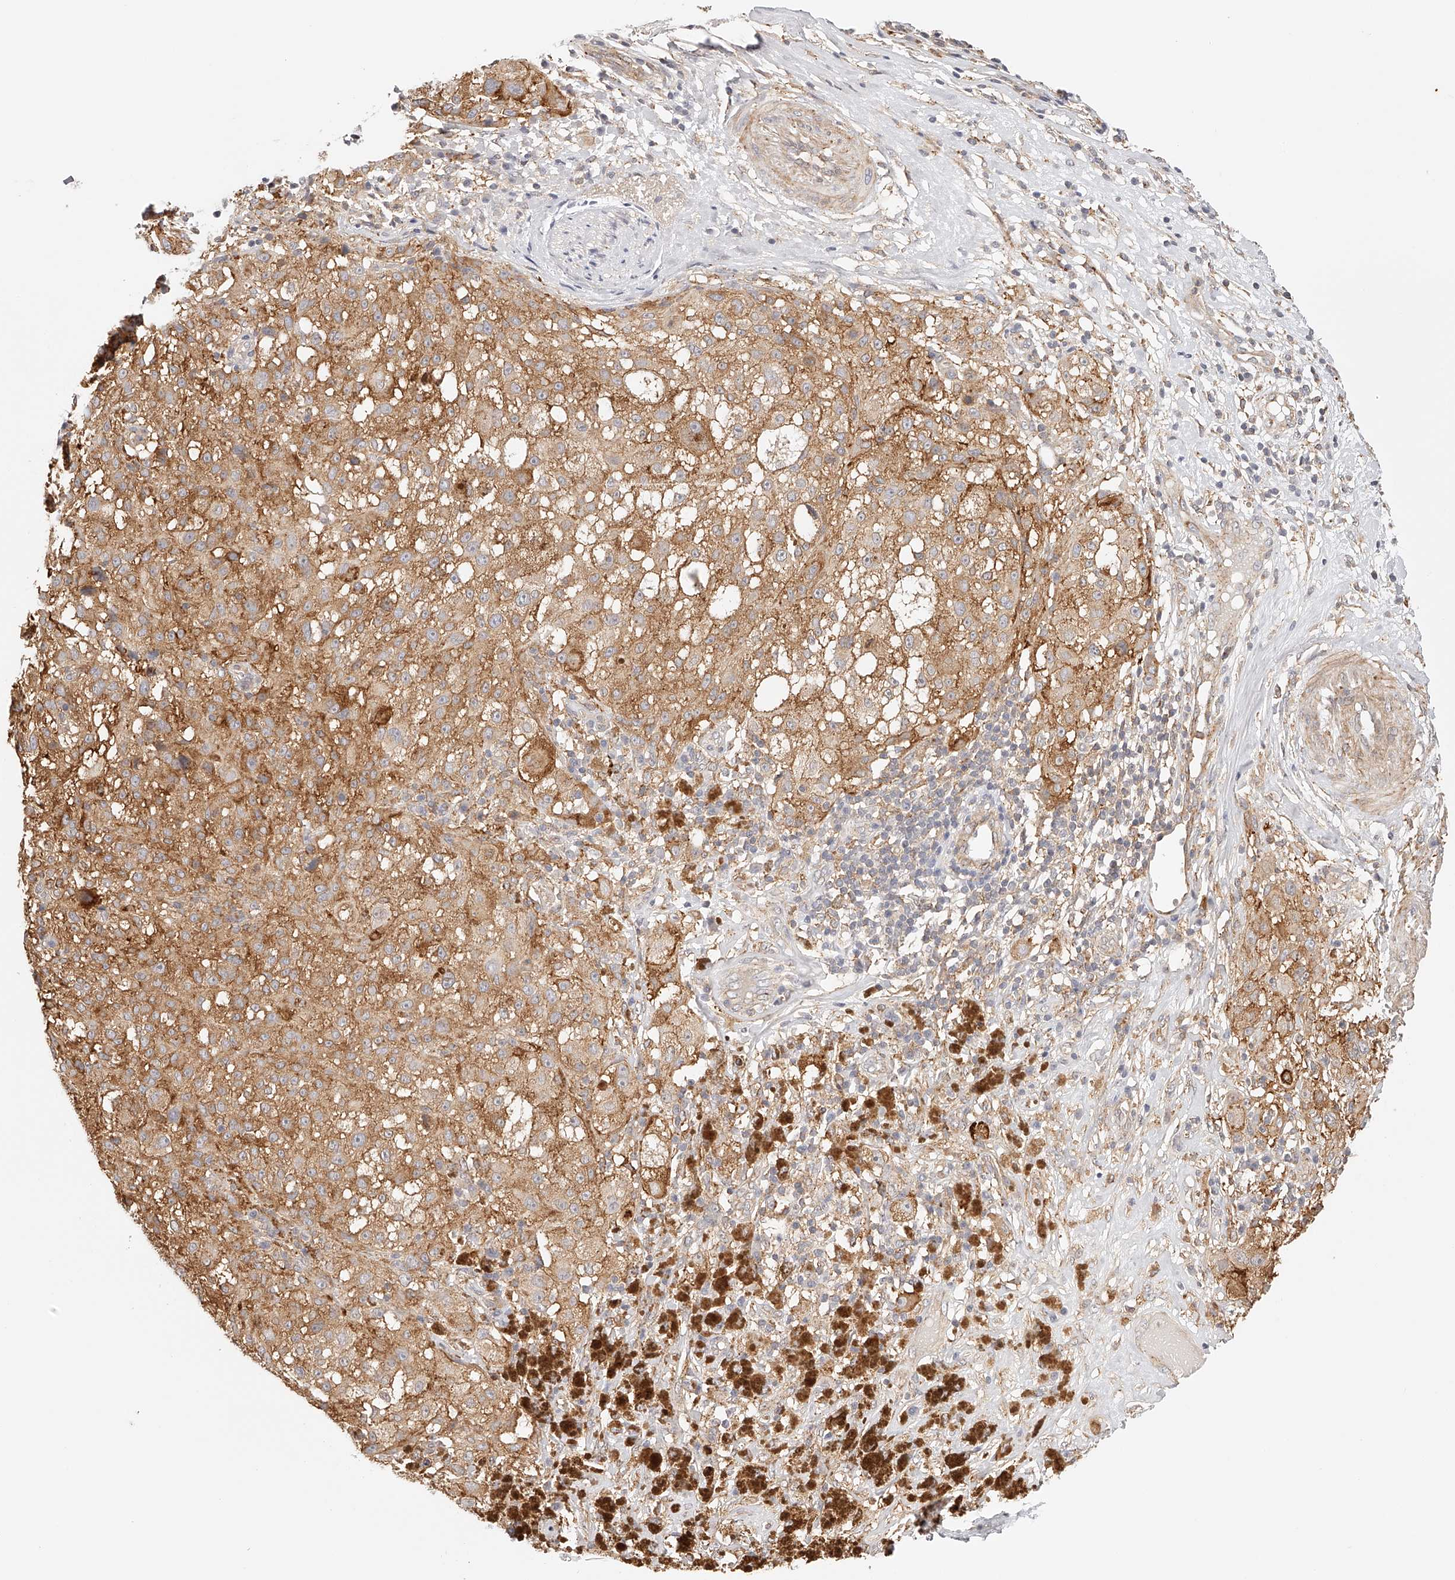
{"staining": {"intensity": "moderate", "quantity": ">75%", "location": "cytoplasmic/membranous"}, "tissue": "melanoma", "cell_type": "Tumor cells", "image_type": "cancer", "snomed": [{"axis": "morphology", "description": "Necrosis, NOS"}, {"axis": "morphology", "description": "Malignant melanoma, NOS"}, {"axis": "topography", "description": "Skin"}], "caption": "Immunohistochemistry (IHC) staining of melanoma, which exhibits medium levels of moderate cytoplasmic/membranous staining in about >75% of tumor cells indicating moderate cytoplasmic/membranous protein positivity. The staining was performed using DAB (brown) for protein detection and nuclei were counterstained in hematoxylin (blue).", "gene": "SYNC", "patient": {"sex": "female", "age": 87}}